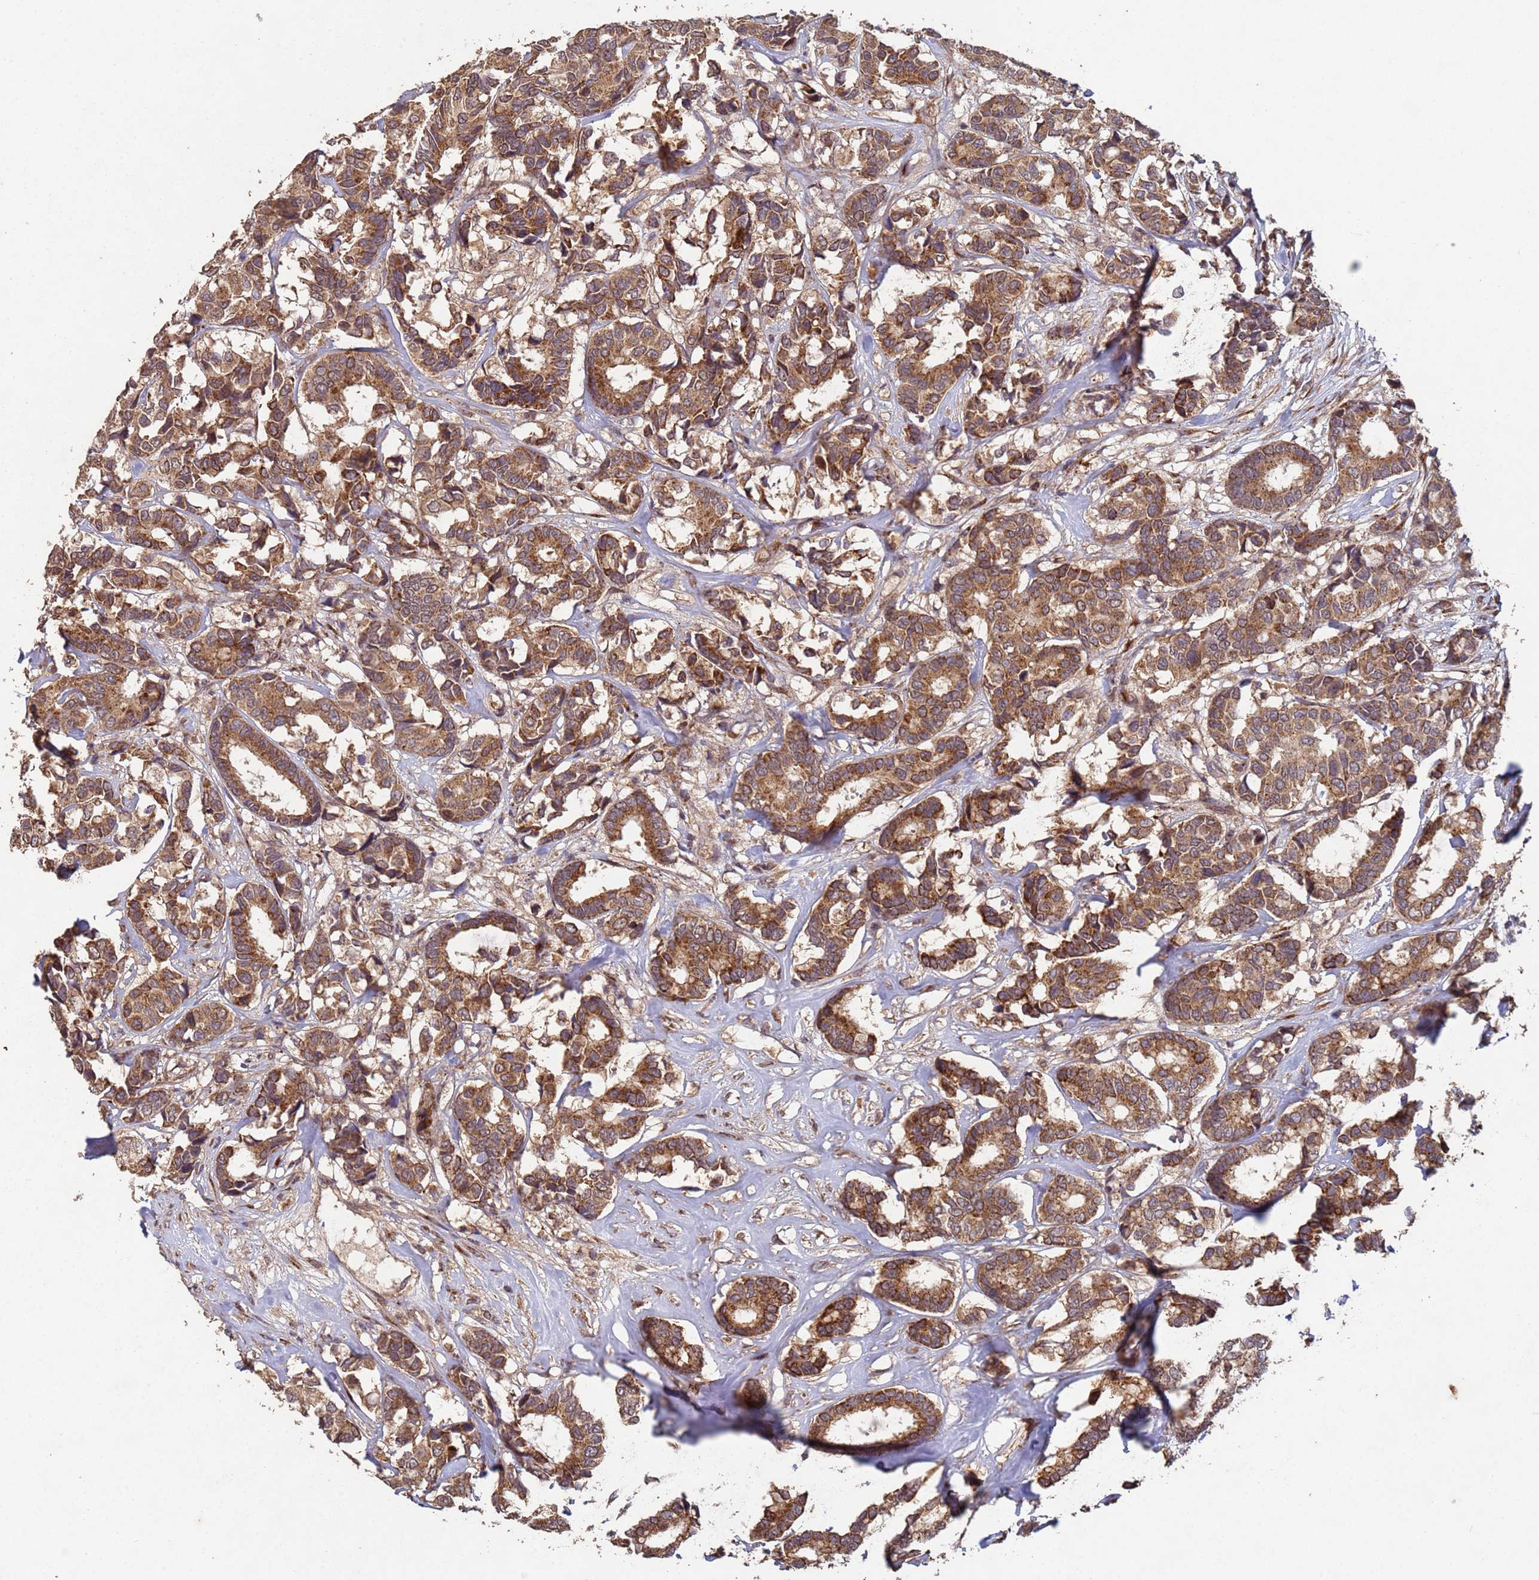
{"staining": {"intensity": "strong", "quantity": ">75%", "location": "cytoplasmic/membranous"}, "tissue": "breast cancer", "cell_type": "Tumor cells", "image_type": "cancer", "snomed": [{"axis": "morphology", "description": "Normal tissue, NOS"}, {"axis": "morphology", "description": "Duct carcinoma"}, {"axis": "topography", "description": "Breast"}], "caption": "Protein staining by immunohistochemistry shows strong cytoplasmic/membranous positivity in about >75% of tumor cells in intraductal carcinoma (breast).", "gene": "FASTKD1", "patient": {"sex": "female", "age": 87}}